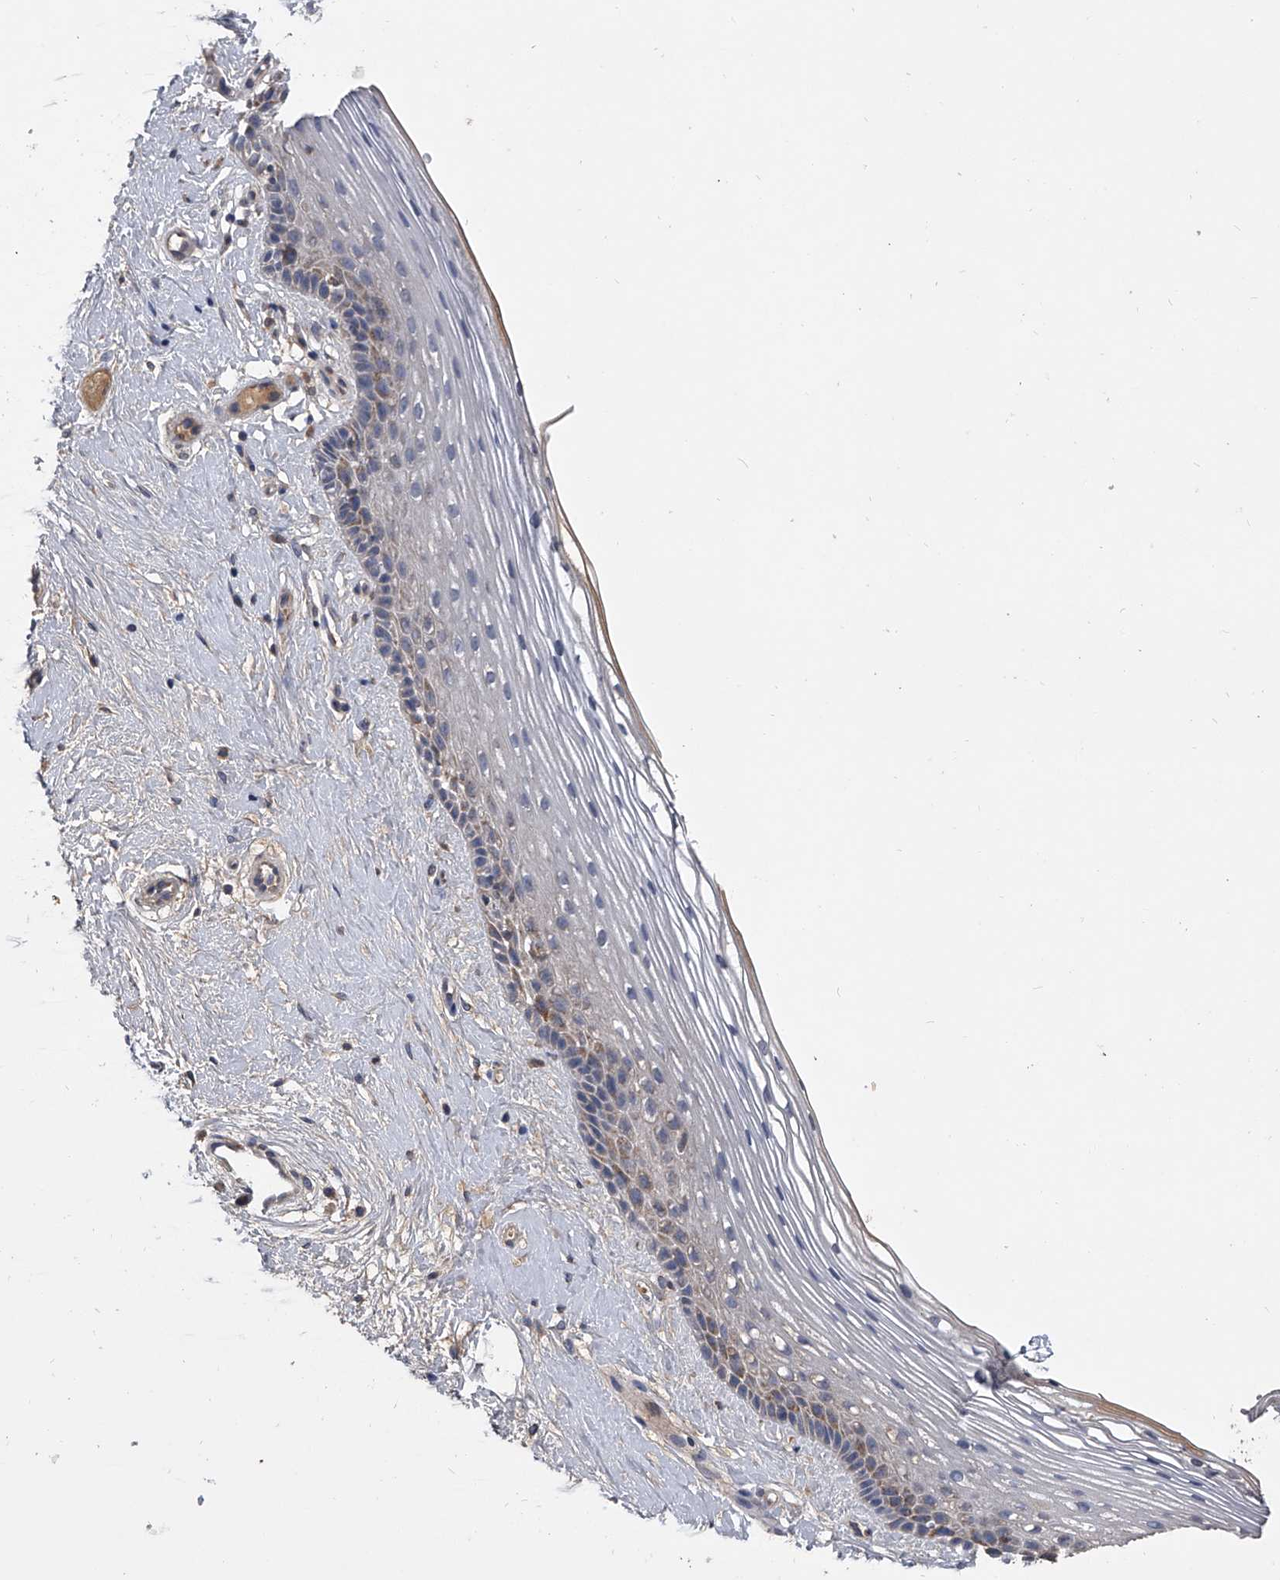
{"staining": {"intensity": "moderate", "quantity": "<25%", "location": "cytoplasmic/membranous"}, "tissue": "vagina", "cell_type": "Squamous epithelial cells", "image_type": "normal", "snomed": [{"axis": "morphology", "description": "Normal tissue, NOS"}, {"axis": "topography", "description": "Vagina"}], "caption": "An immunohistochemistry micrograph of unremarkable tissue is shown. Protein staining in brown highlights moderate cytoplasmic/membranous positivity in vagina within squamous epithelial cells. (IHC, brightfield microscopy, high magnification).", "gene": "NRP1", "patient": {"sex": "female", "age": 46}}